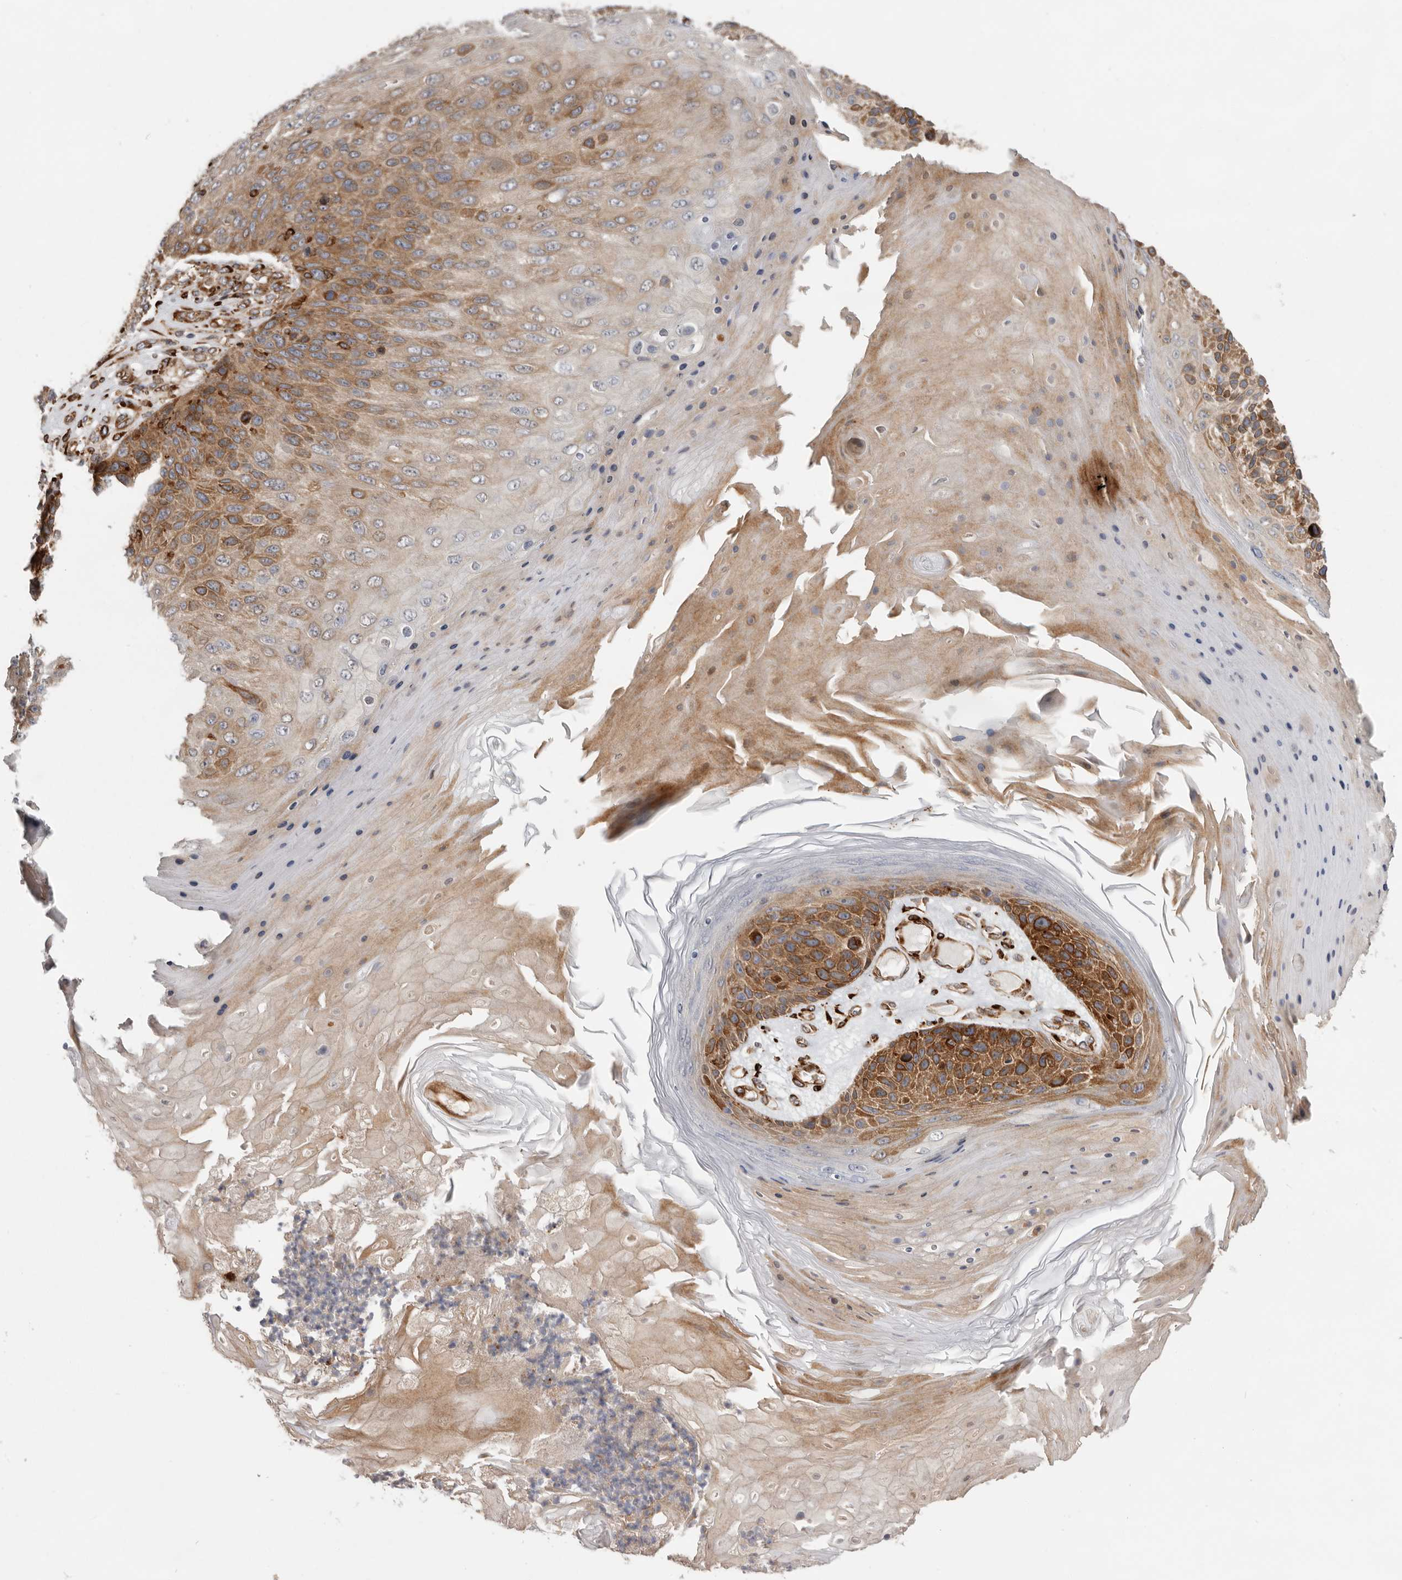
{"staining": {"intensity": "moderate", "quantity": ">75%", "location": "cytoplasmic/membranous"}, "tissue": "skin cancer", "cell_type": "Tumor cells", "image_type": "cancer", "snomed": [{"axis": "morphology", "description": "Squamous cell carcinoma, NOS"}, {"axis": "topography", "description": "Skin"}], "caption": "Immunohistochemical staining of skin cancer demonstrates moderate cytoplasmic/membranous protein expression in approximately >75% of tumor cells.", "gene": "WDTC1", "patient": {"sex": "female", "age": 88}}